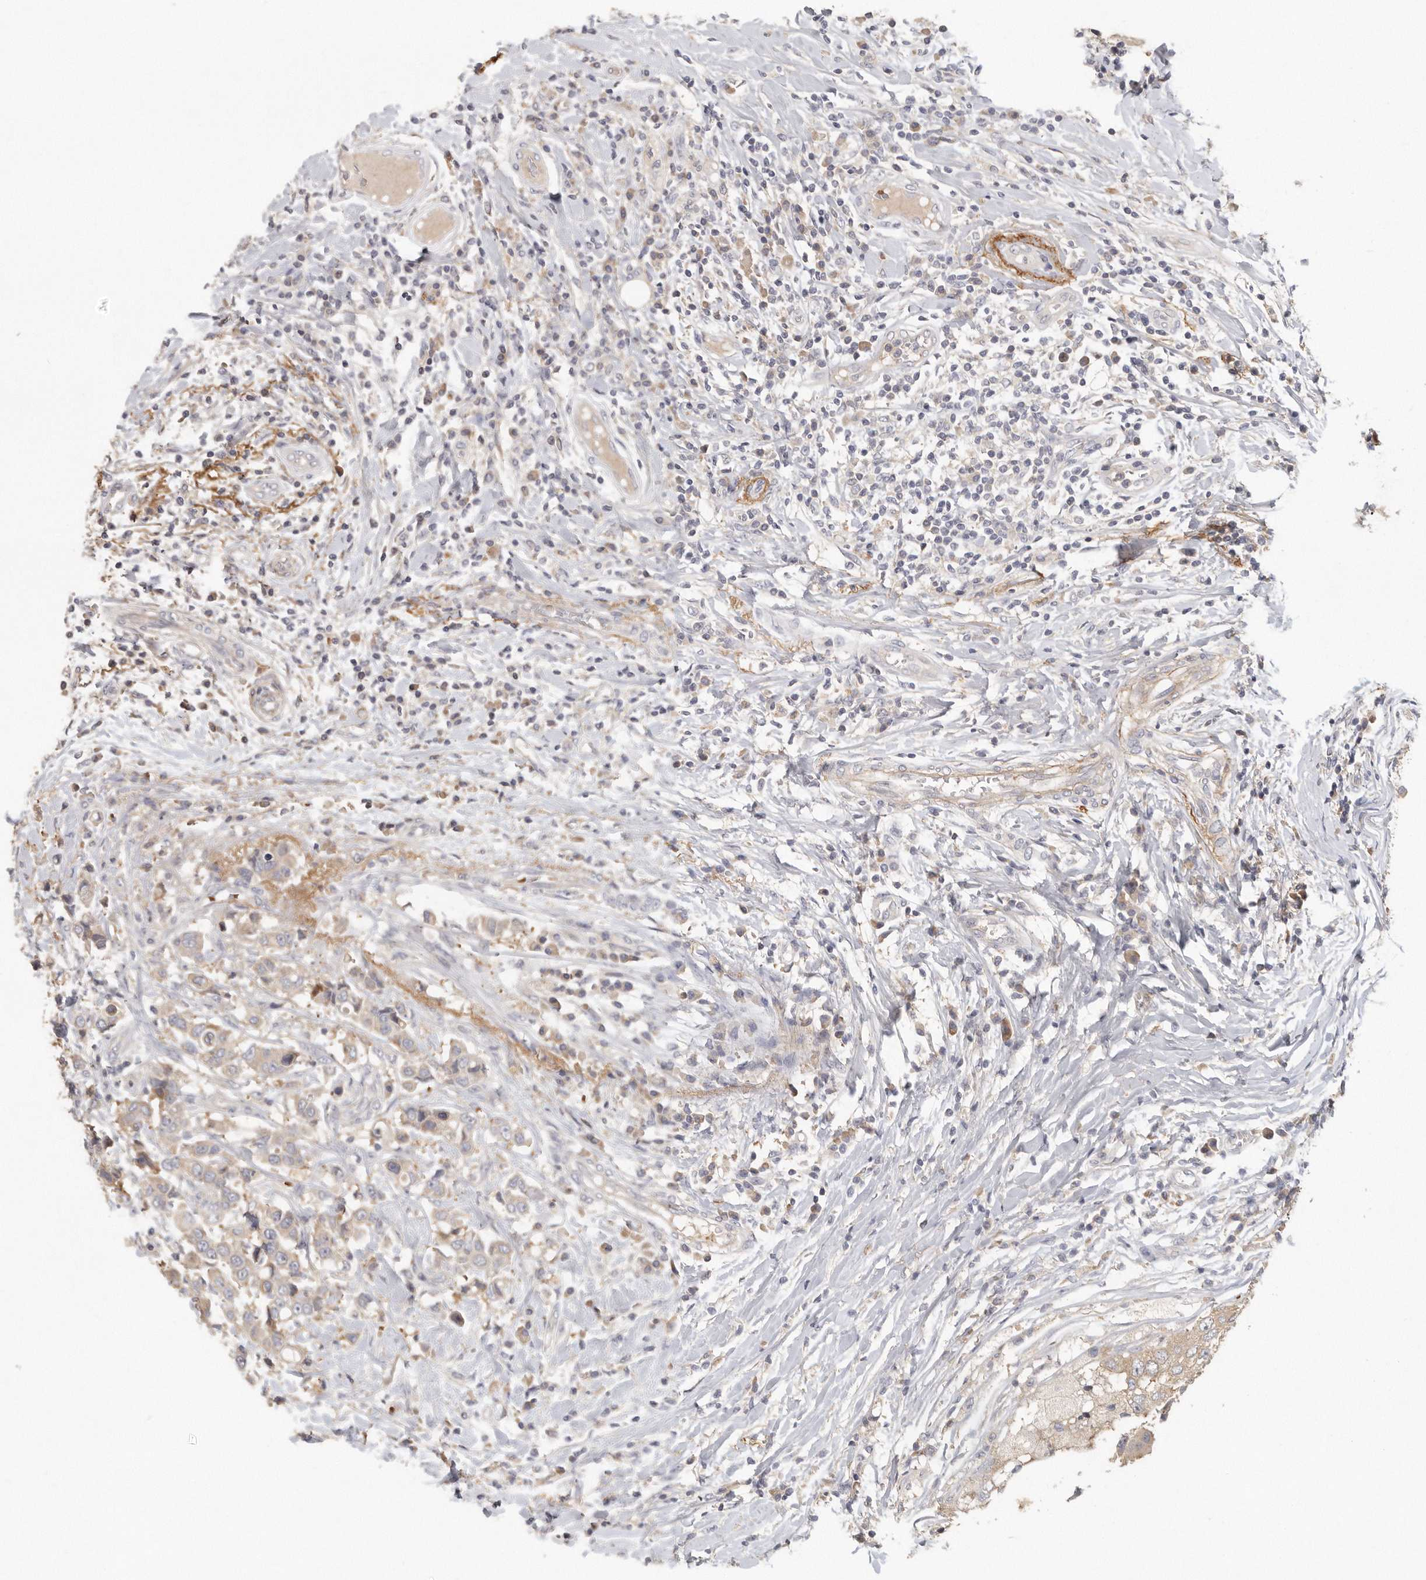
{"staining": {"intensity": "weak", "quantity": "<25%", "location": "cytoplasmic/membranous"}, "tissue": "breast cancer", "cell_type": "Tumor cells", "image_type": "cancer", "snomed": [{"axis": "morphology", "description": "Duct carcinoma"}, {"axis": "topography", "description": "Breast"}], "caption": "This is a image of immunohistochemistry (IHC) staining of breast cancer (infiltrating ductal carcinoma), which shows no staining in tumor cells.", "gene": "CFAP298", "patient": {"sex": "female", "age": 27}}